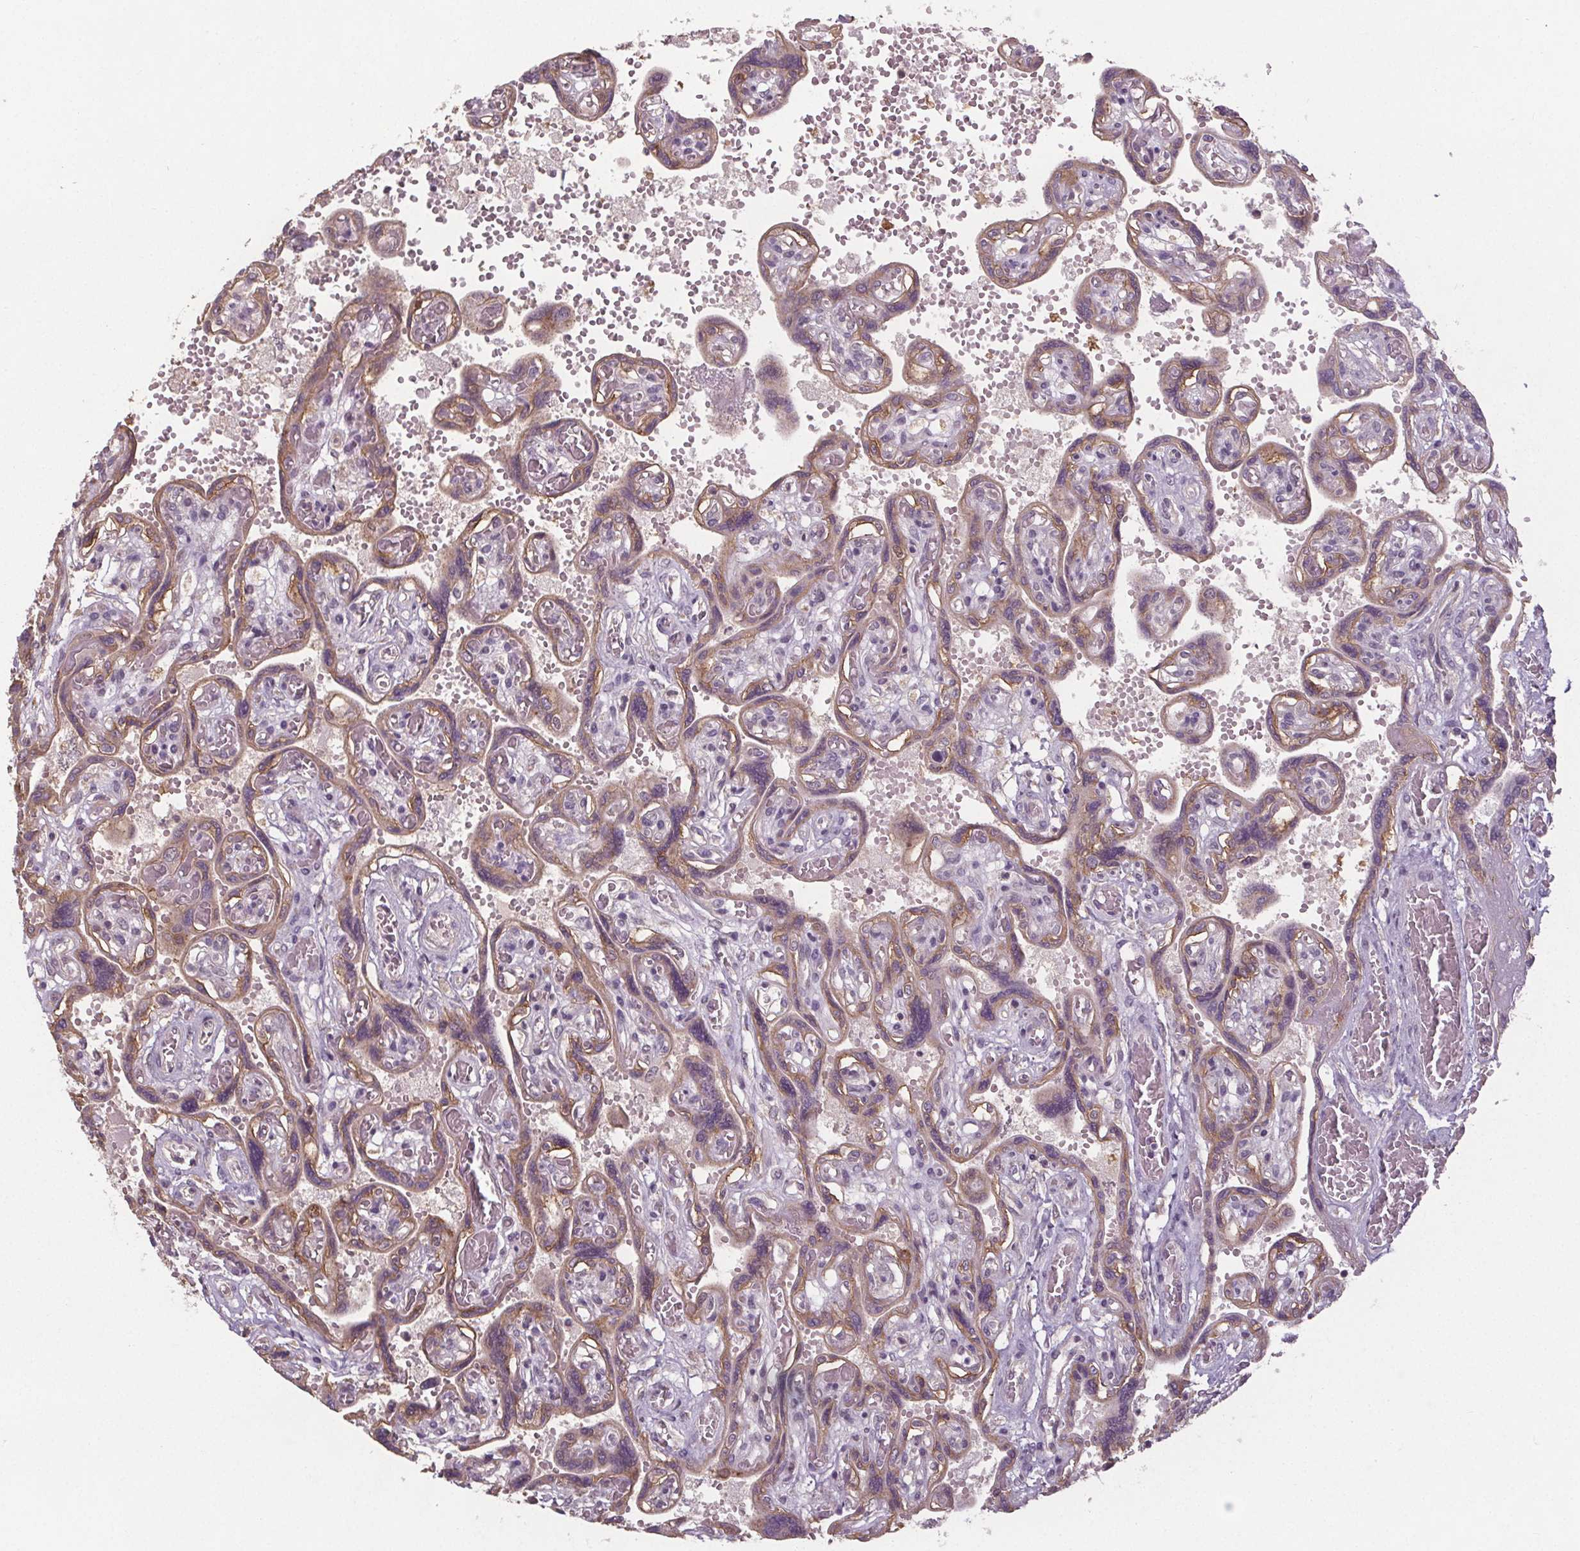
{"staining": {"intensity": "weak", "quantity": "<25%", "location": "cytoplasmic/membranous"}, "tissue": "placenta", "cell_type": "Decidual cells", "image_type": "normal", "snomed": [{"axis": "morphology", "description": "Normal tissue, NOS"}, {"axis": "topography", "description": "Placenta"}], "caption": "A high-resolution micrograph shows immunohistochemistry staining of normal placenta, which demonstrates no significant staining in decidual cells.", "gene": "SLC26A2", "patient": {"sex": "female", "age": 32}}